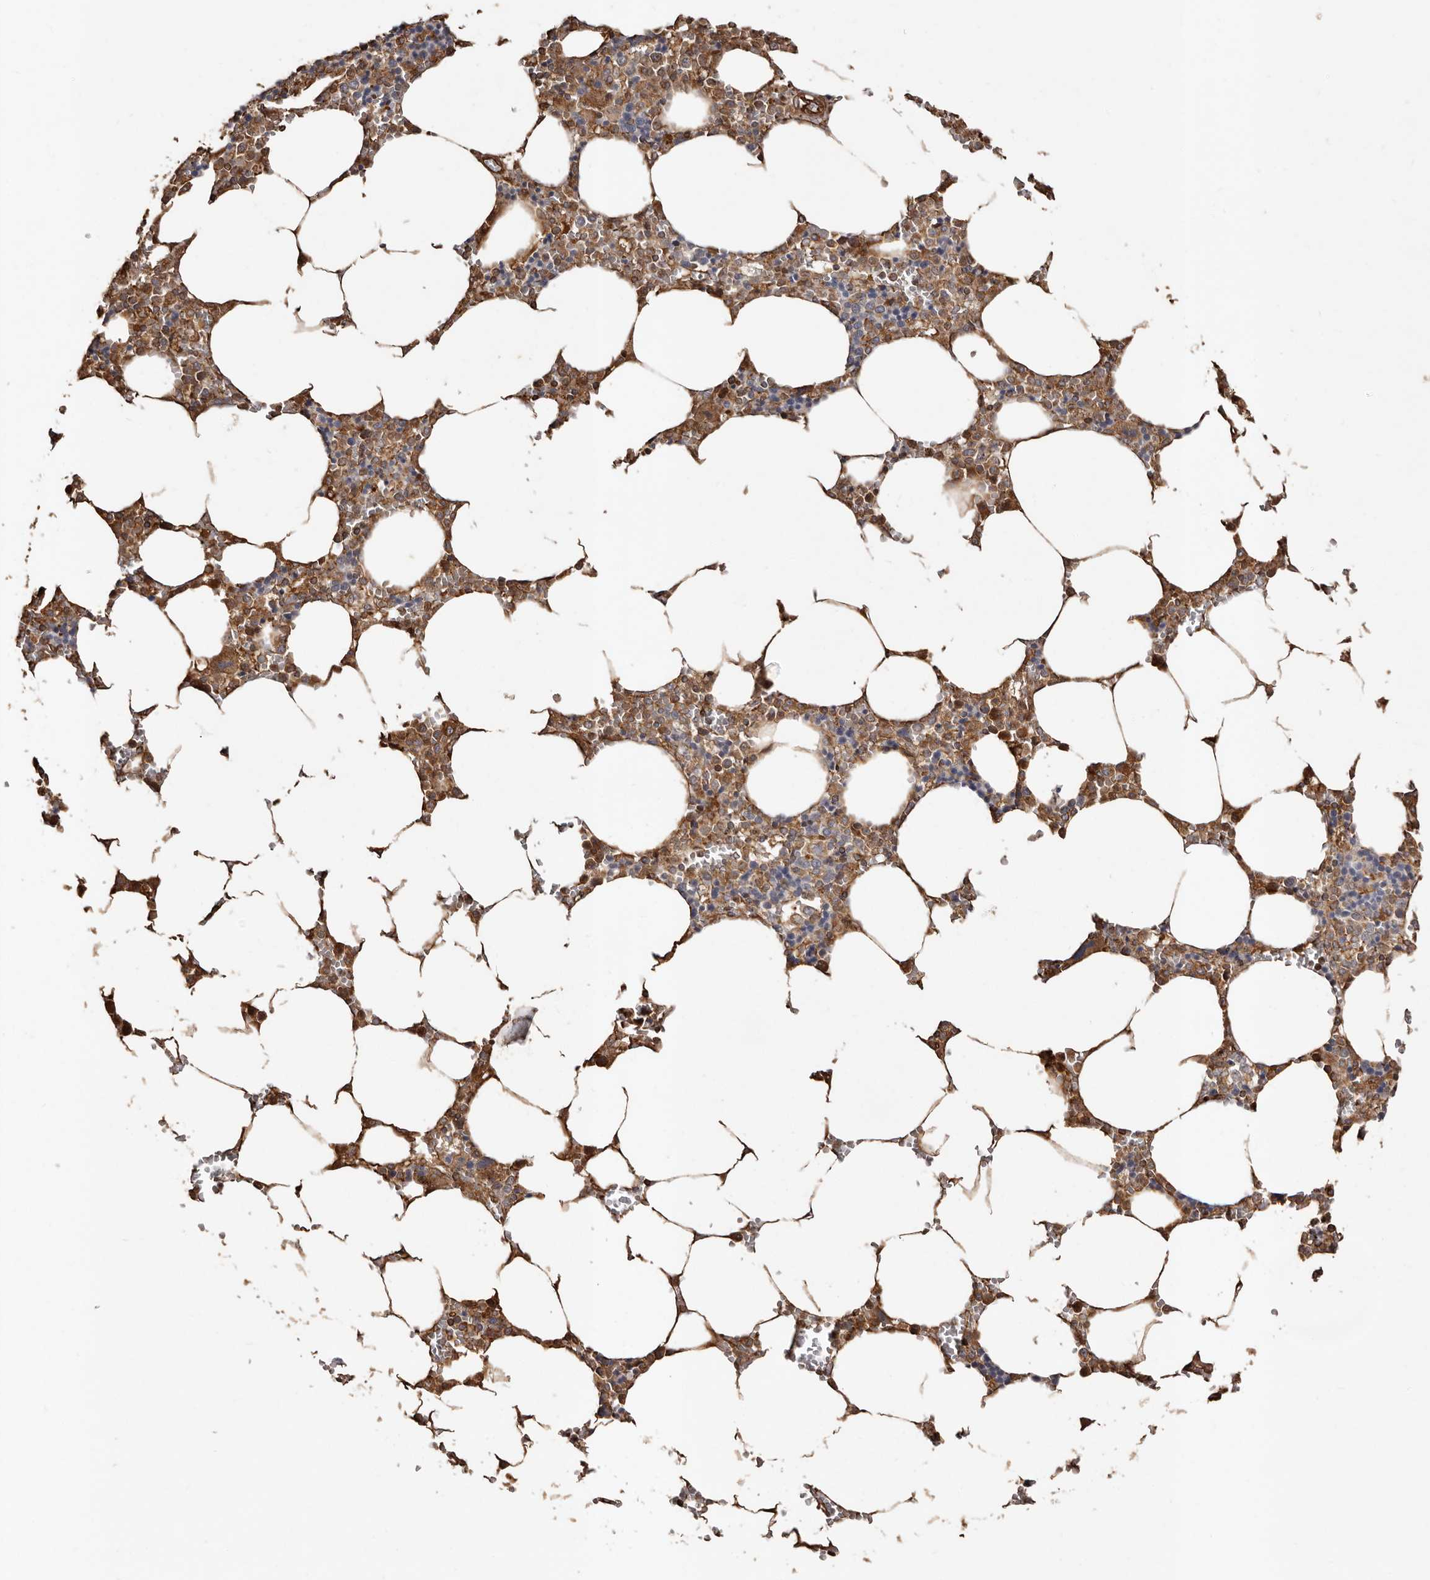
{"staining": {"intensity": "moderate", "quantity": ">75%", "location": "cytoplasmic/membranous"}, "tissue": "bone marrow", "cell_type": "Hematopoietic cells", "image_type": "normal", "snomed": [{"axis": "morphology", "description": "Normal tissue, NOS"}, {"axis": "topography", "description": "Bone marrow"}], "caption": "Human bone marrow stained with a brown dye displays moderate cytoplasmic/membranous positive expression in approximately >75% of hematopoietic cells.", "gene": "MACC1", "patient": {"sex": "male", "age": 70}}